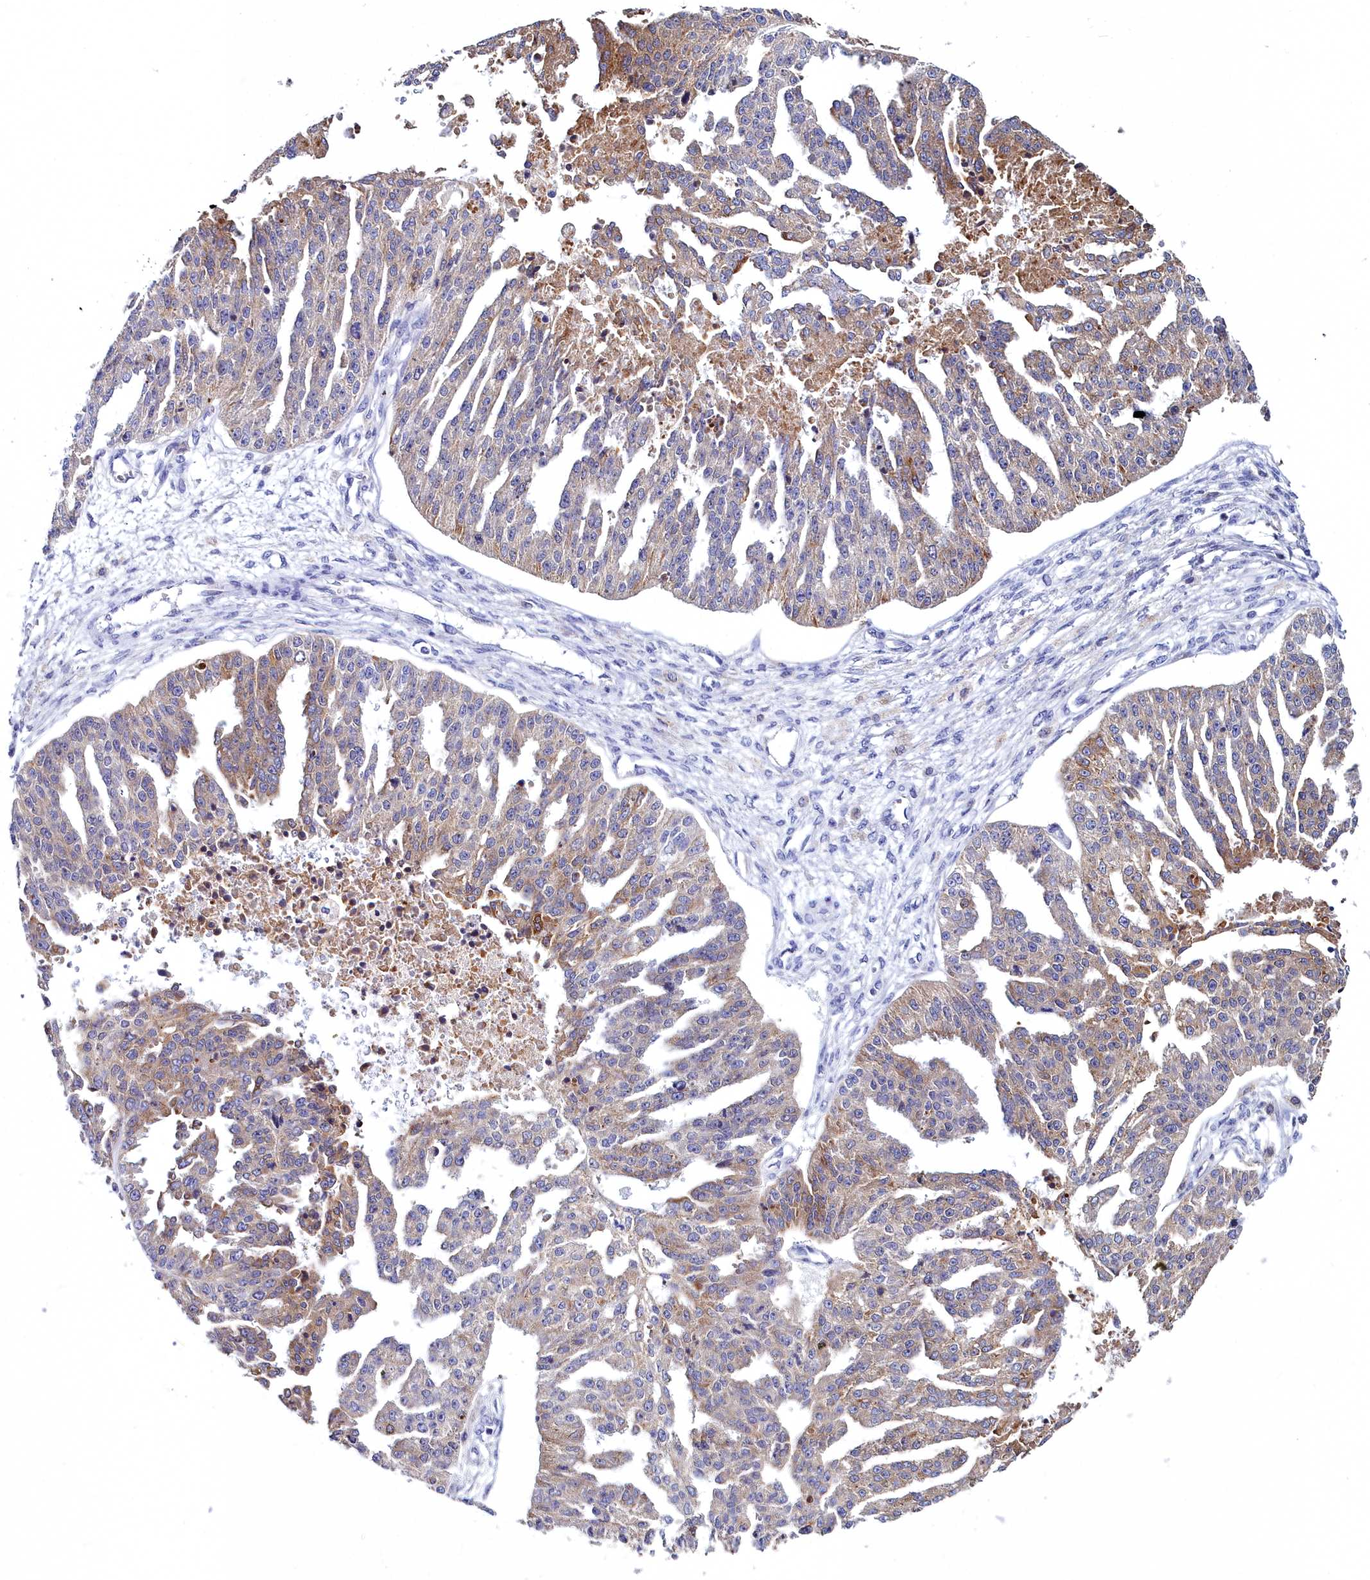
{"staining": {"intensity": "moderate", "quantity": "25%-75%", "location": "cytoplasmic/membranous"}, "tissue": "ovarian cancer", "cell_type": "Tumor cells", "image_type": "cancer", "snomed": [{"axis": "morphology", "description": "Cystadenocarcinoma, serous, NOS"}, {"axis": "topography", "description": "Ovary"}], "caption": "Brown immunohistochemical staining in ovarian serous cystadenocarcinoma reveals moderate cytoplasmic/membranous positivity in approximately 25%-75% of tumor cells.", "gene": "ELAPOR2", "patient": {"sex": "female", "age": 58}}